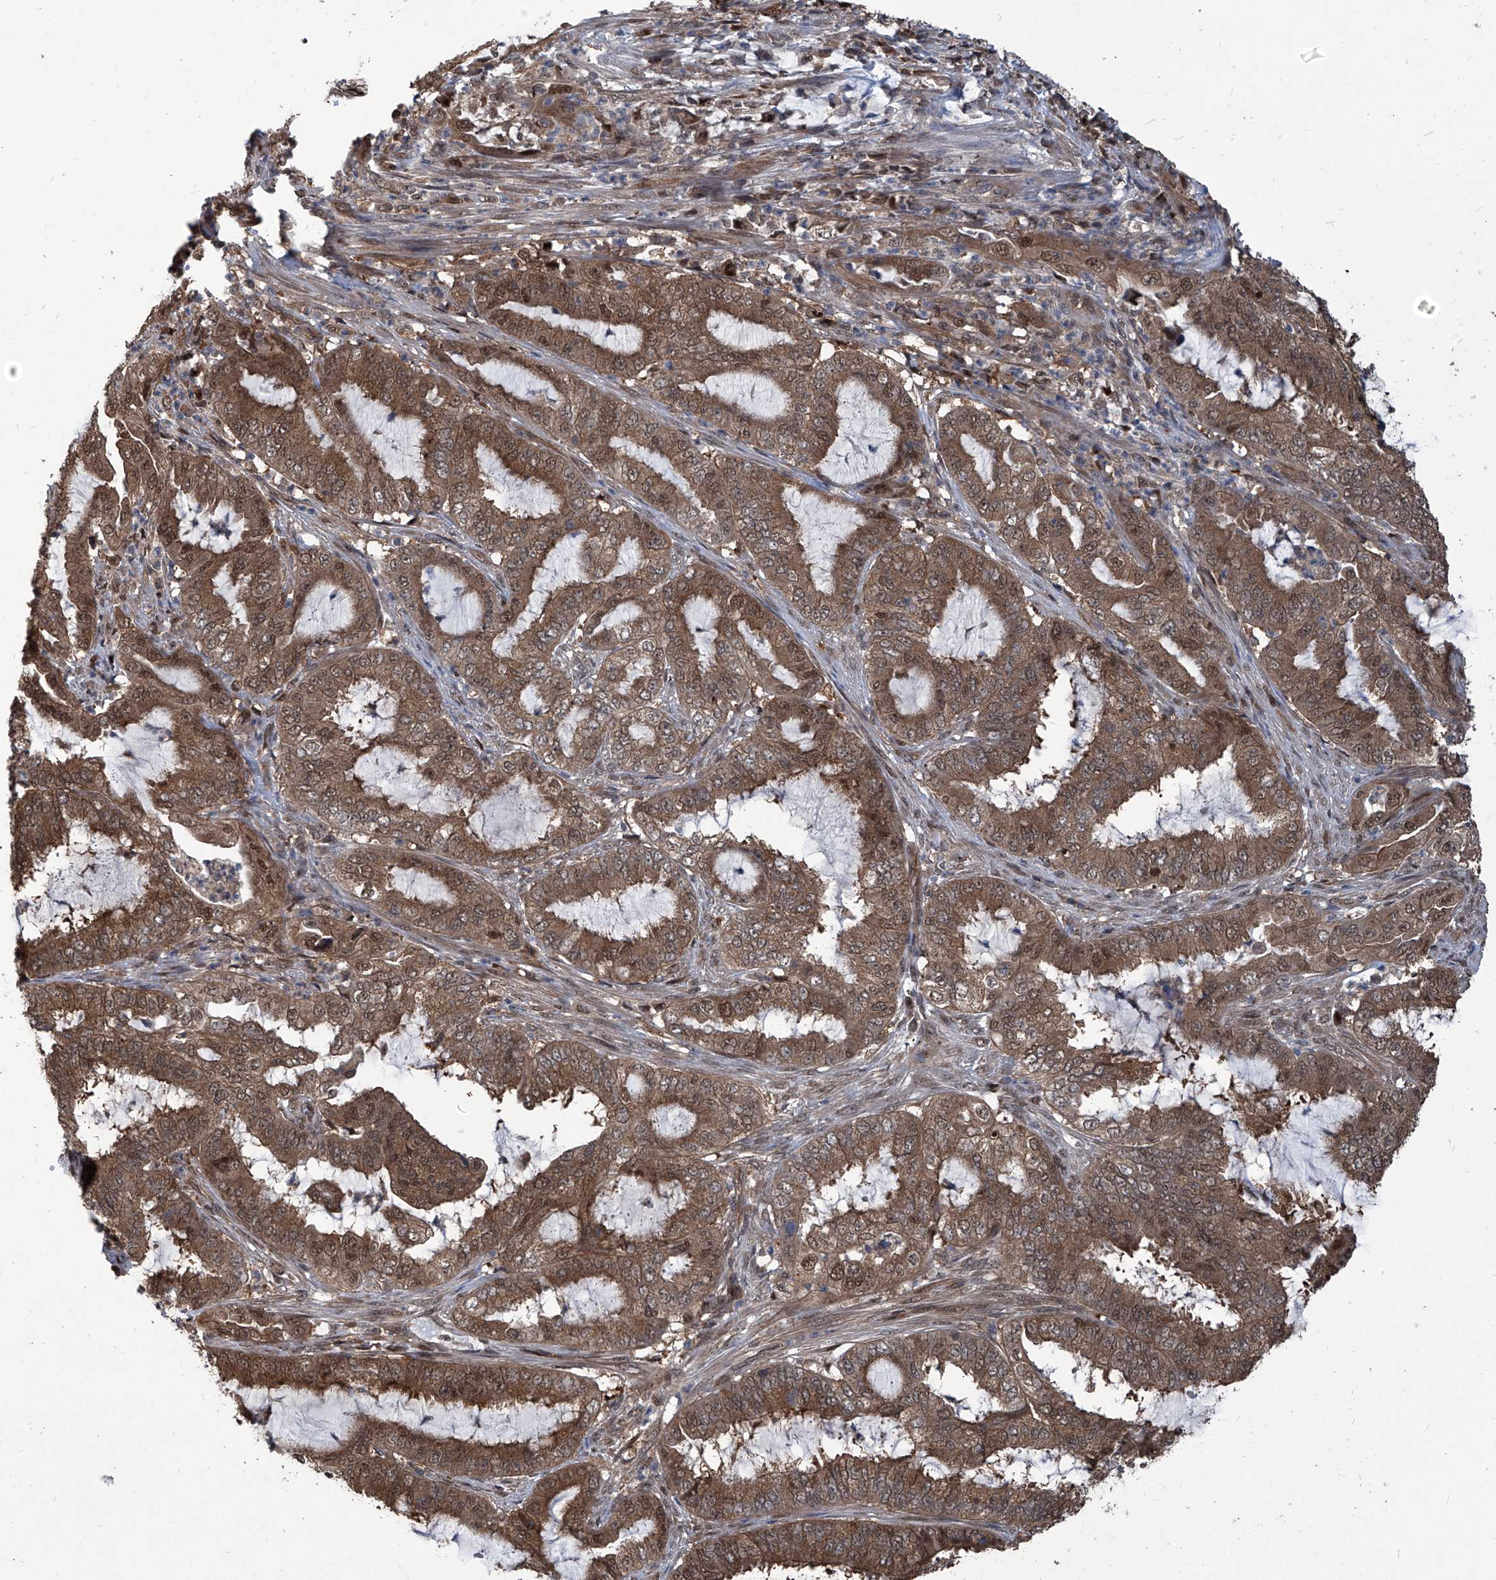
{"staining": {"intensity": "moderate", "quantity": ">75%", "location": "cytoplasmic/membranous,nuclear"}, "tissue": "endometrial cancer", "cell_type": "Tumor cells", "image_type": "cancer", "snomed": [{"axis": "morphology", "description": "Adenocarcinoma, NOS"}, {"axis": "topography", "description": "Endometrium"}], "caption": "Moderate cytoplasmic/membranous and nuclear protein expression is present in approximately >75% of tumor cells in endometrial cancer (adenocarcinoma). Using DAB (brown) and hematoxylin (blue) stains, captured at high magnification using brightfield microscopy.", "gene": "PSMB1", "patient": {"sex": "female", "age": 51}}